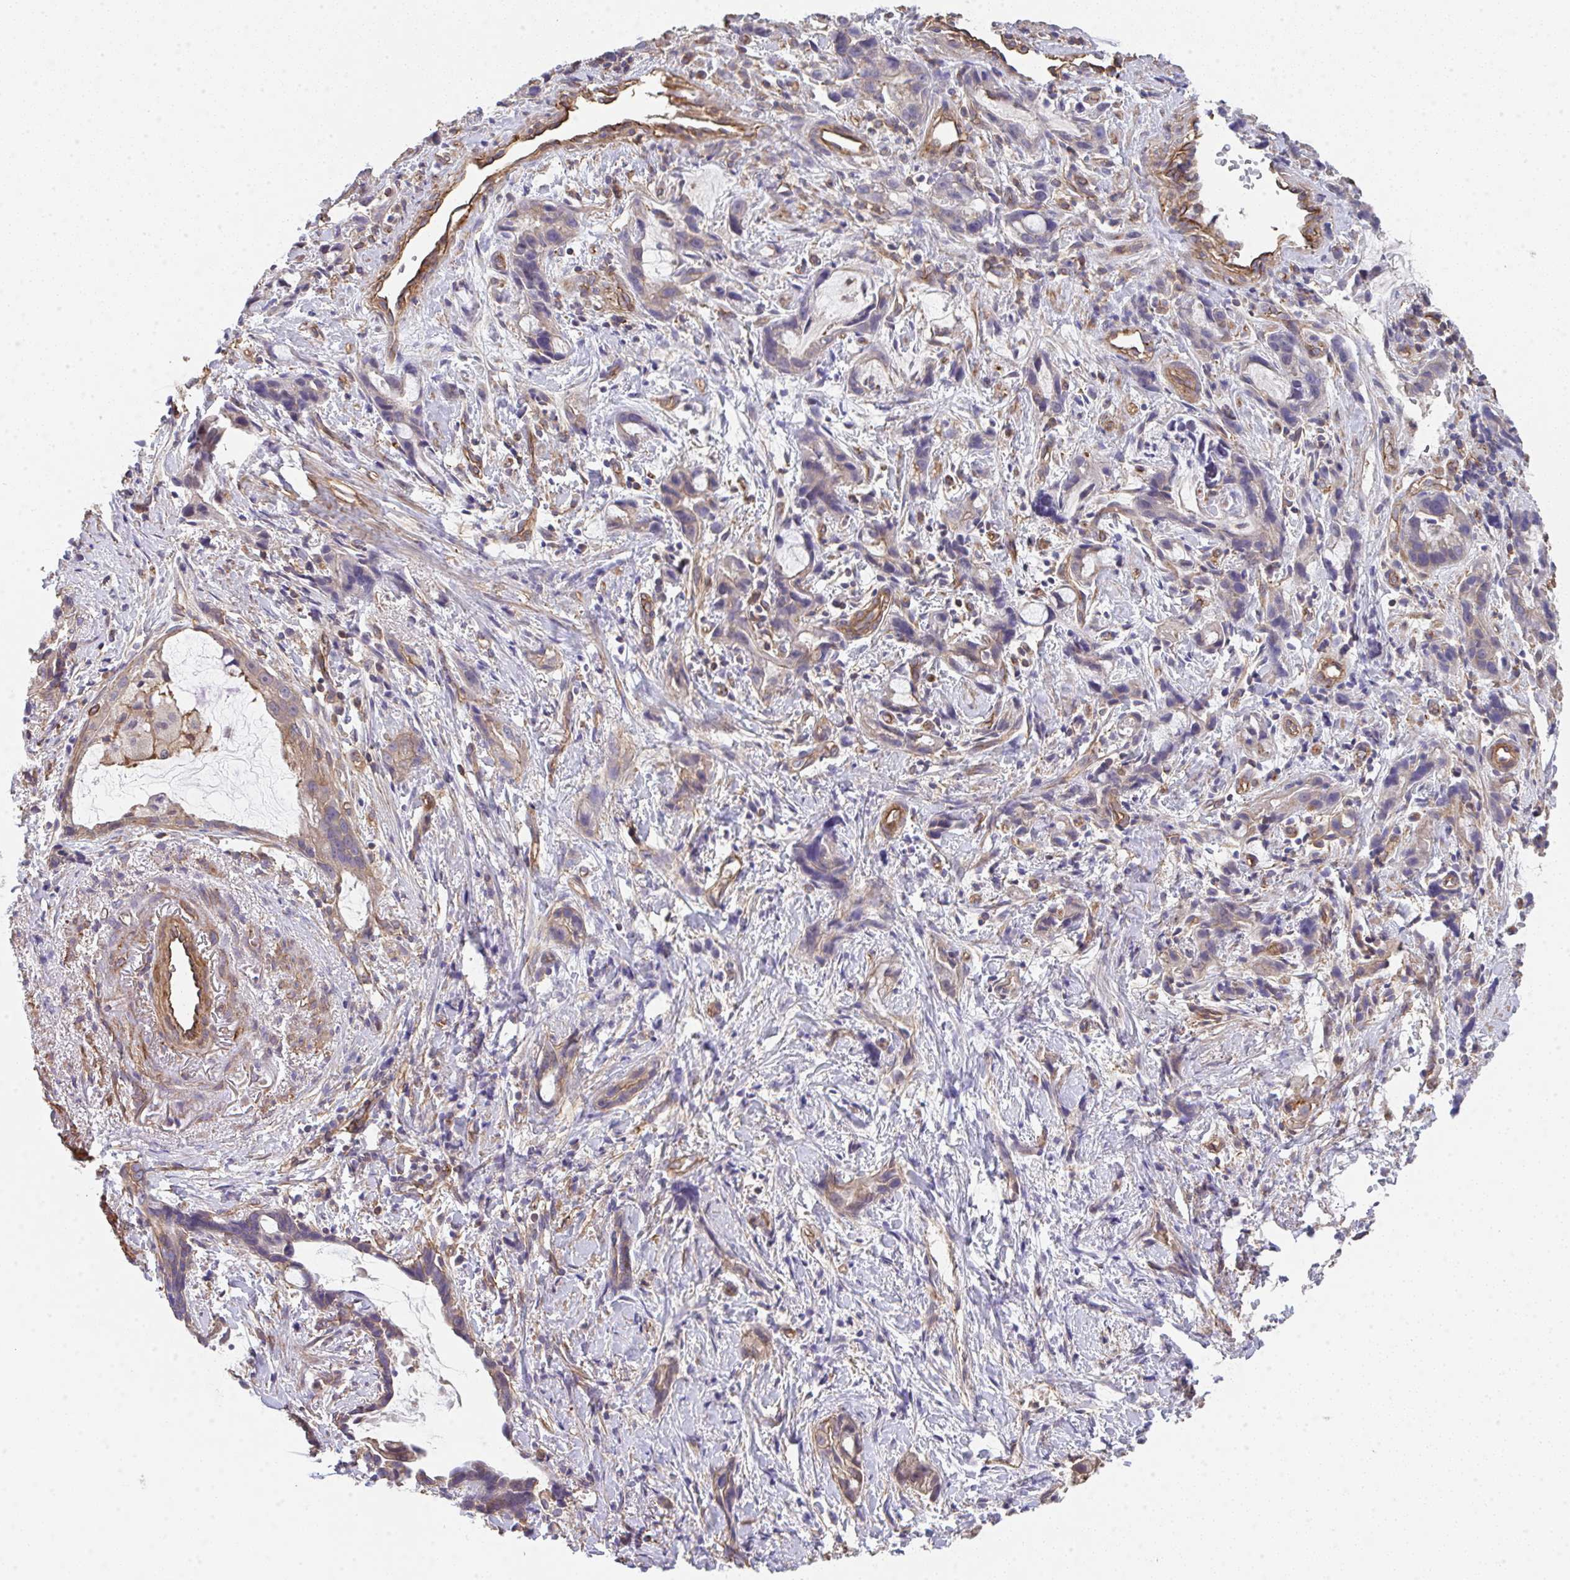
{"staining": {"intensity": "moderate", "quantity": "<25%", "location": "cytoplasmic/membranous"}, "tissue": "stomach cancer", "cell_type": "Tumor cells", "image_type": "cancer", "snomed": [{"axis": "morphology", "description": "Adenocarcinoma, NOS"}, {"axis": "topography", "description": "Stomach"}], "caption": "The immunohistochemical stain highlights moderate cytoplasmic/membranous positivity in tumor cells of stomach adenocarcinoma tissue.", "gene": "TMEM229A", "patient": {"sex": "male", "age": 55}}